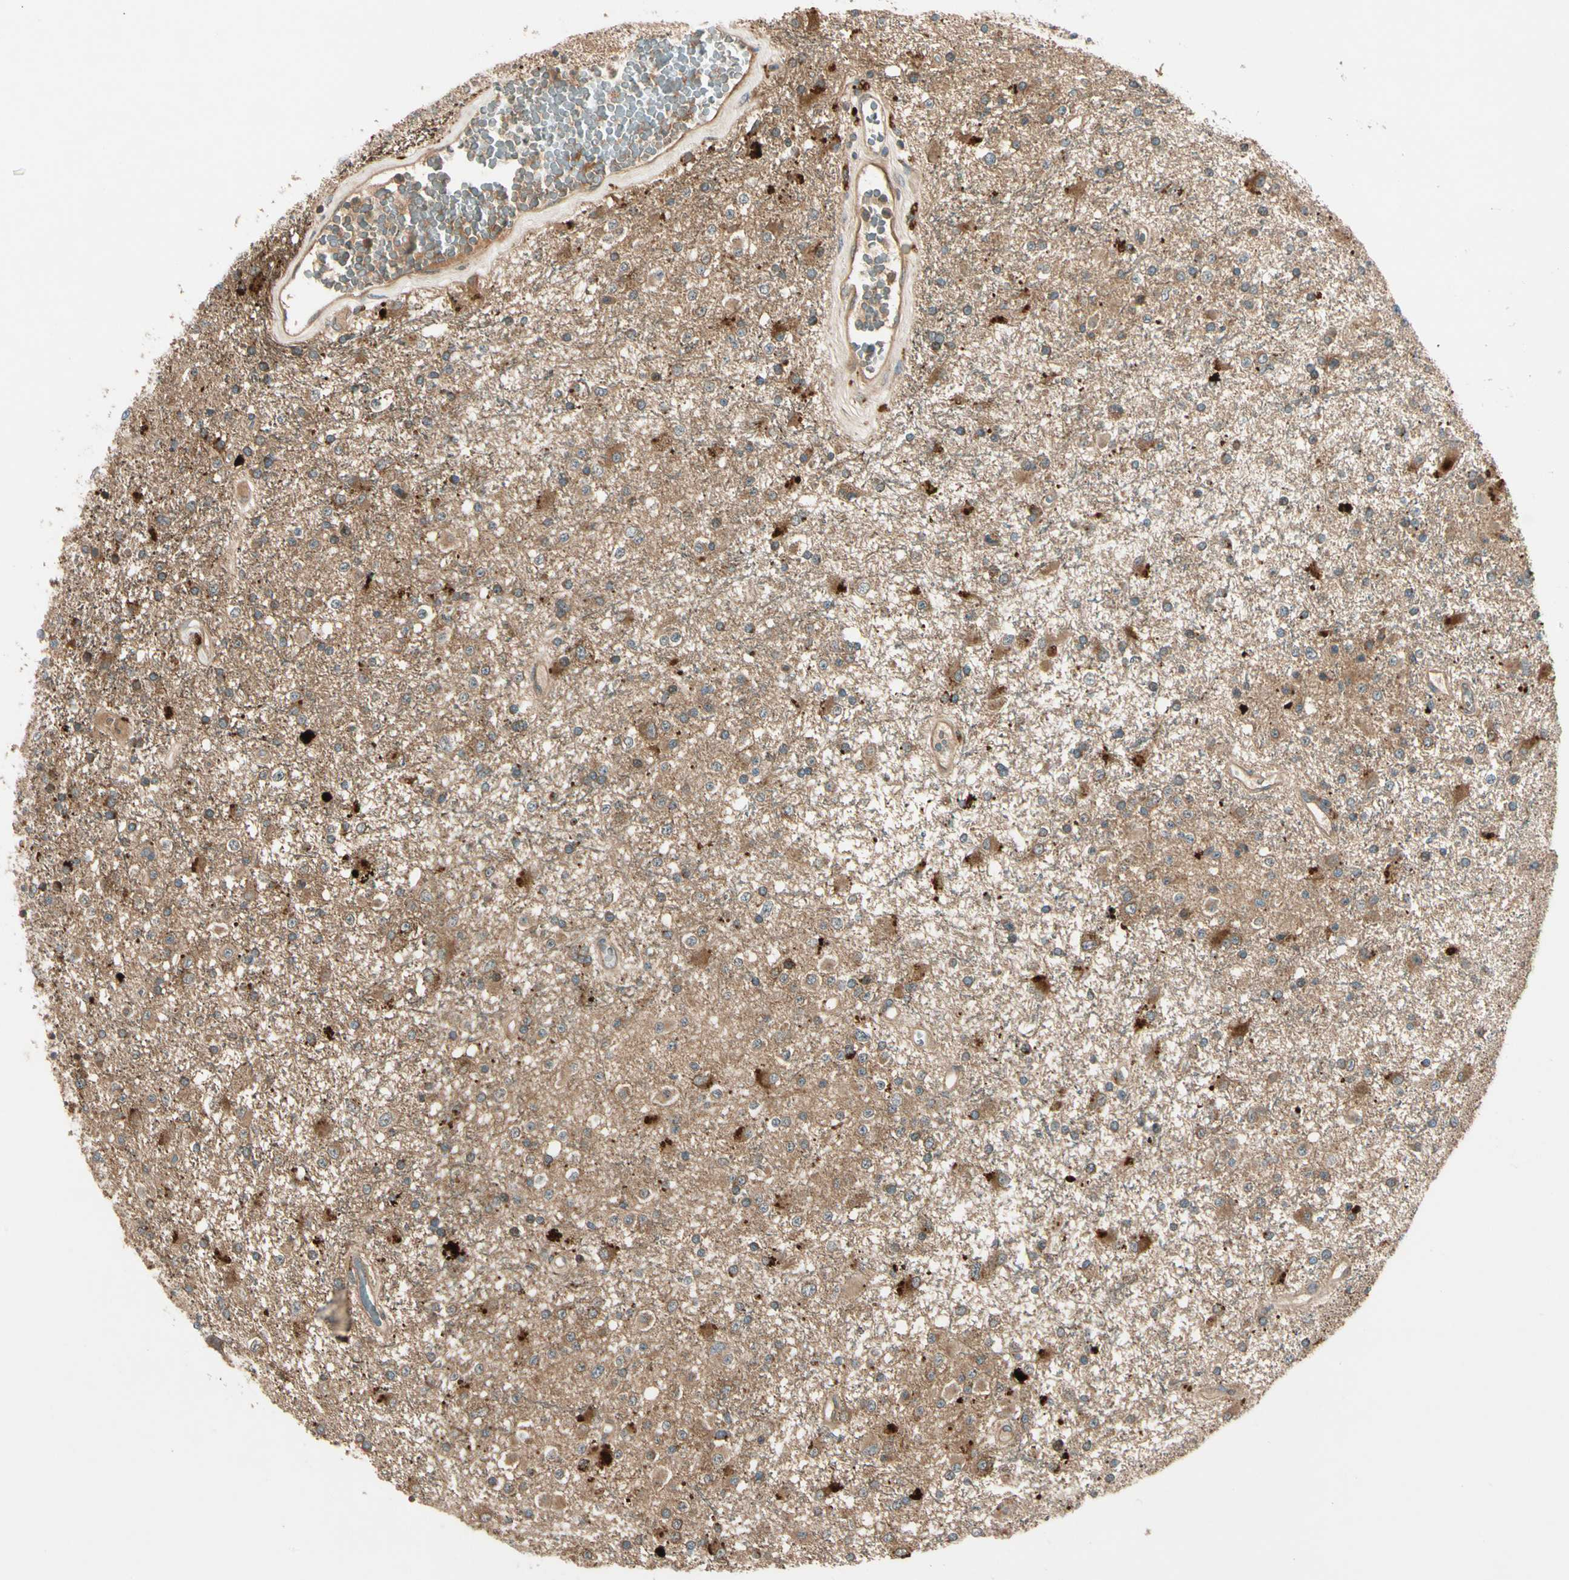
{"staining": {"intensity": "moderate", "quantity": ">75%", "location": "cytoplasmic/membranous"}, "tissue": "glioma", "cell_type": "Tumor cells", "image_type": "cancer", "snomed": [{"axis": "morphology", "description": "Glioma, malignant, Low grade"}, {"axis": "topography", "description": "Brain"}], "caption": "An immunohistochemistry (IHC) photomicrograph of neoplastic tissue is shown. Protein staining in brown highlights moderate cytoplasmic/membranous positivity in glioma within tumor cells. The staining is performed using DAB brown chromogen to label protein expression. The nuclei are counter-stained blue using hematoxylin.", "gene": "ACVR1C", "patient": {"sex": "male", "age": 58}}